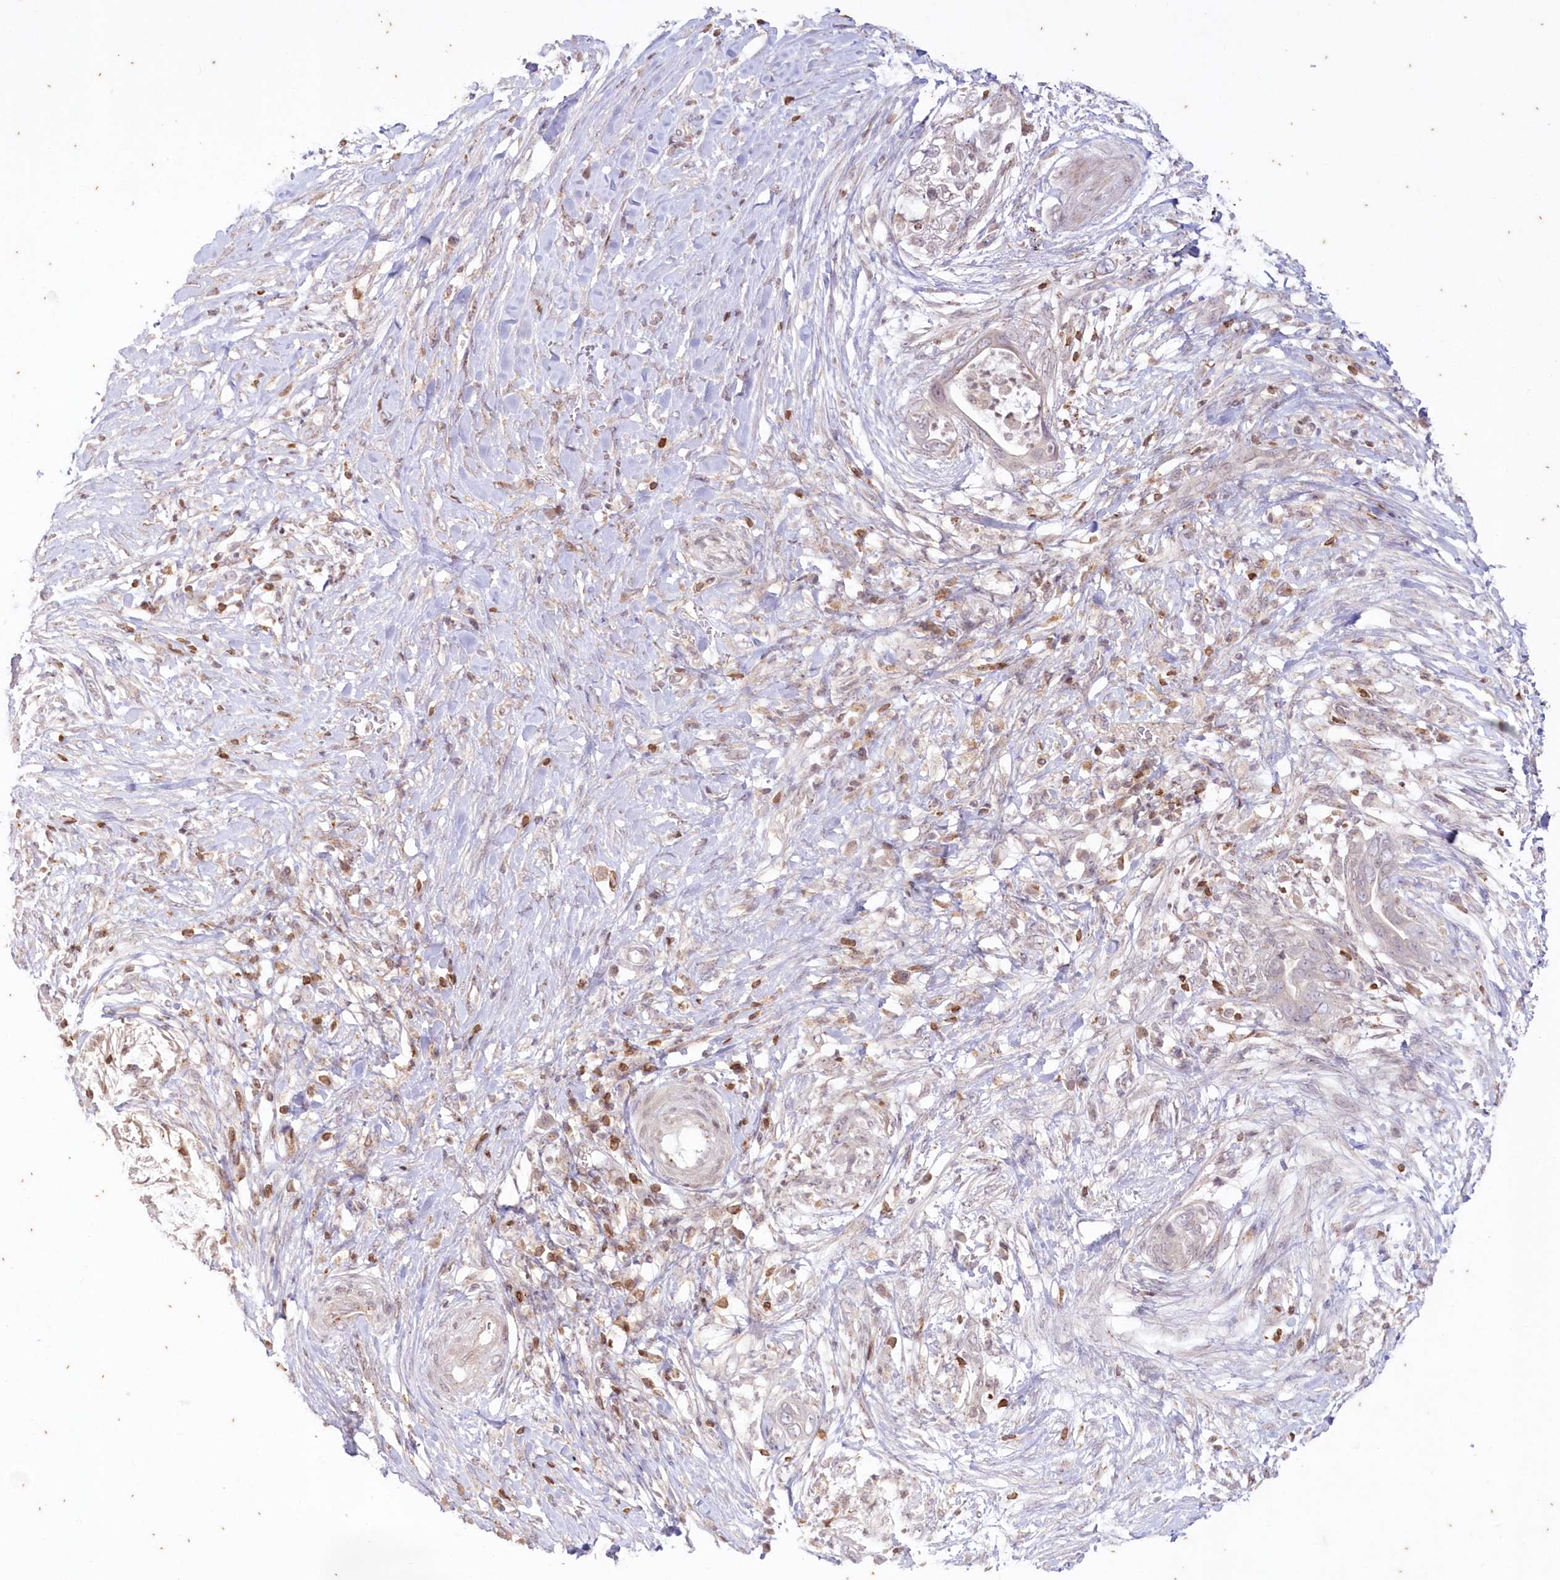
{"staining": {"intensity": "negative", "quantity": "none", "location": "none"}, "tissue": "pancreatic cancer", "cell_type": "Tumor cells", "image_type": "cancer", "snomed": [{"axis": "morphology", "description": "Adenocarcinoma, NOS"}, {"axis": "topography", "description": "Pancreas"}], "caption": "A high-resolution histopathology image shows immunohistochemistry (IHC) staining of pancreatic cancer (adenocarcinoma), which displays no significant expression in tumor cells. Brightfield microscopy of immunohistochemistry (IHC) stained with DAB (3,3'-diaminobenzidine) (brown) and hematoxylin (blue), captured at high magnification.", "gene": "MTMR3", "patient": {"sex": "male", "age": 75}}